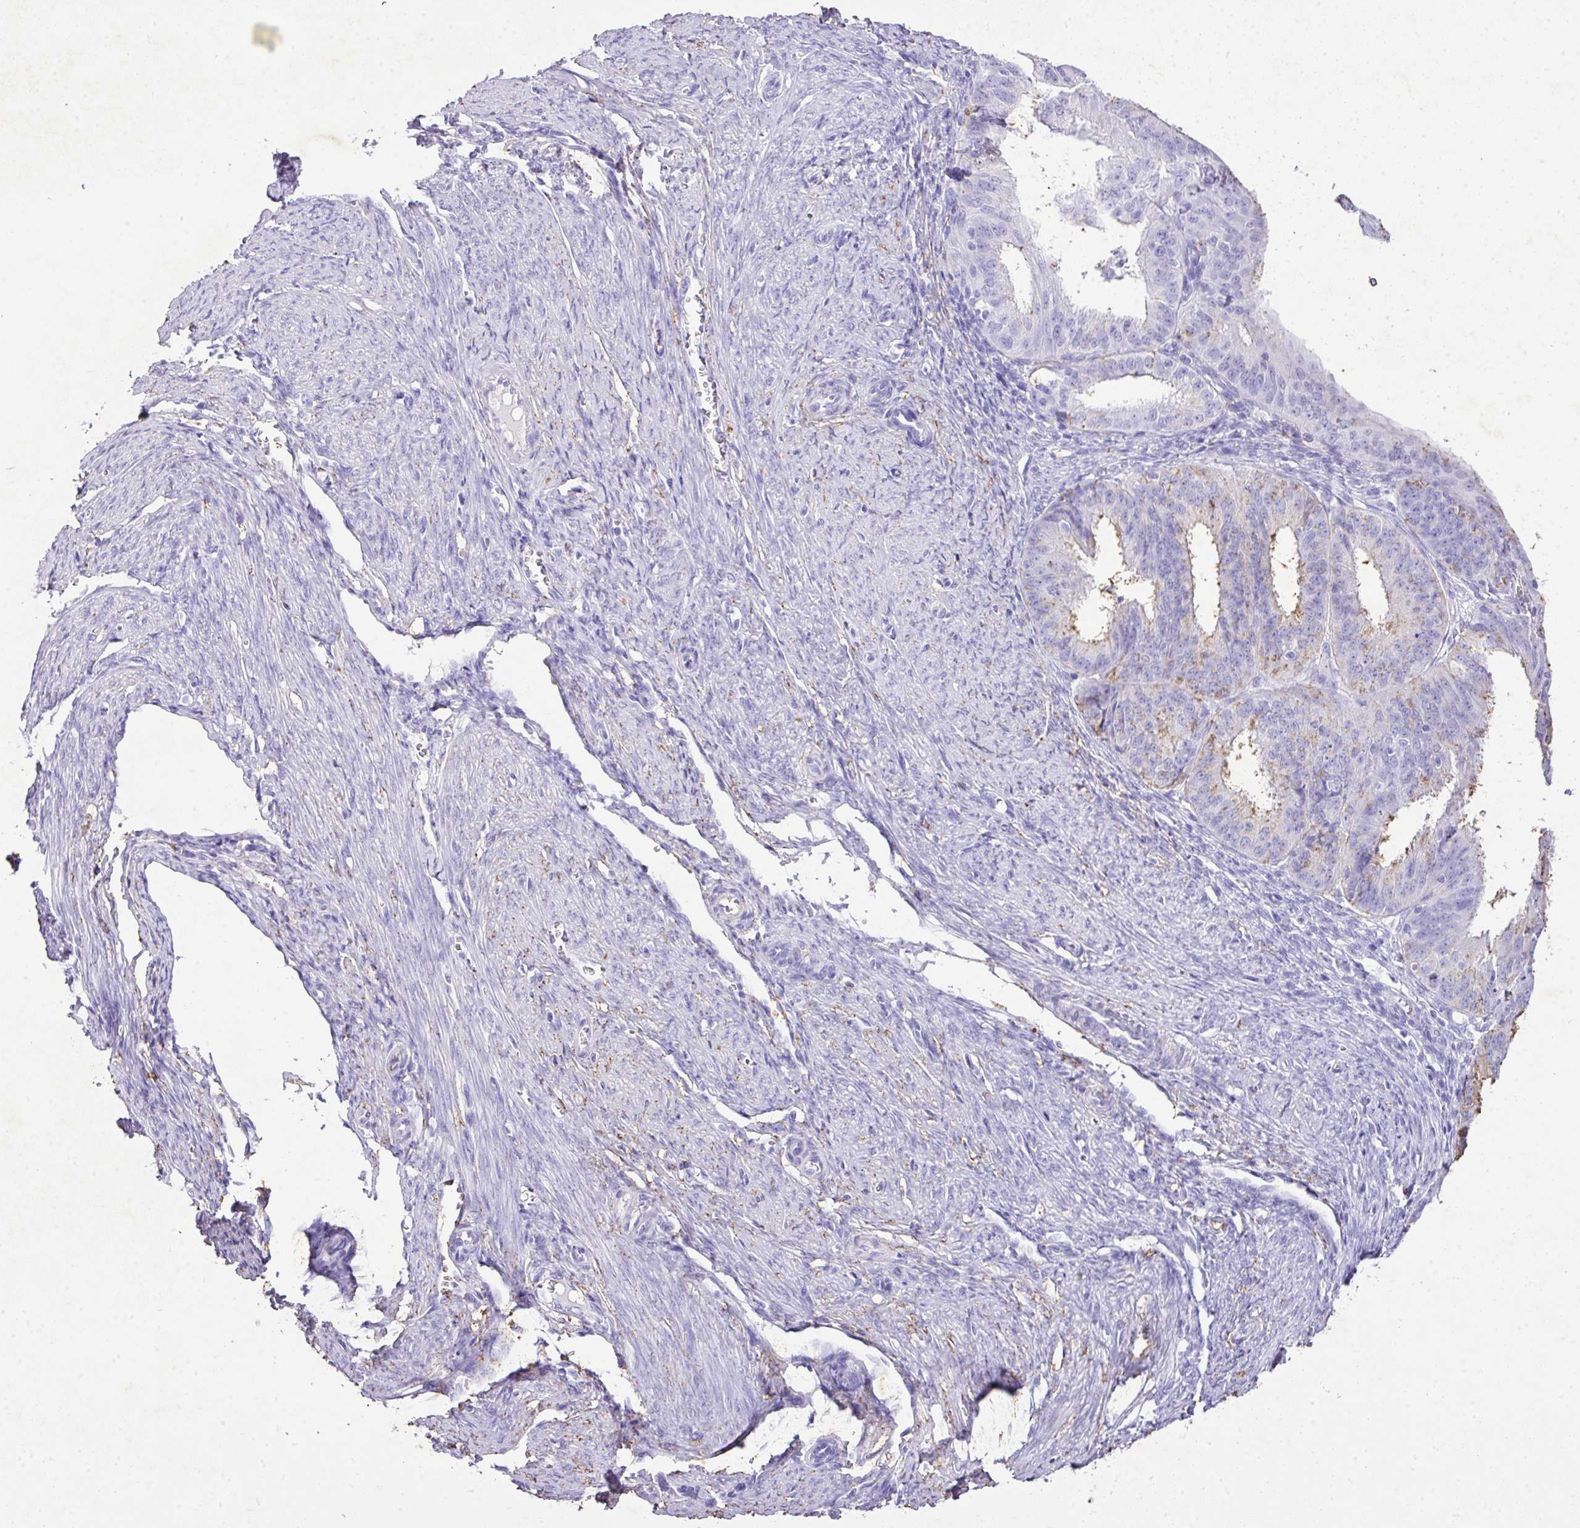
{"staining": {"intensity": "weak", "quantity": "<25%", "location": "cytoplasmic/membranous"}, "tissue": "endometrial cancer", "cell_type": "Tumor cells", "image_type": "cancer", "snomed": [{"axis": "morphology", "description": "Adenocarcinoma, NOS"}, {"axis": "topography", "description": "Endometrium"}], "caption": "This is an IHC micrograph of human adenocarcinoma (endometrial). There is no staining in tumor cells.", "gene": "KCNJ11", "patient": {"sex": "female", "age": 51}}